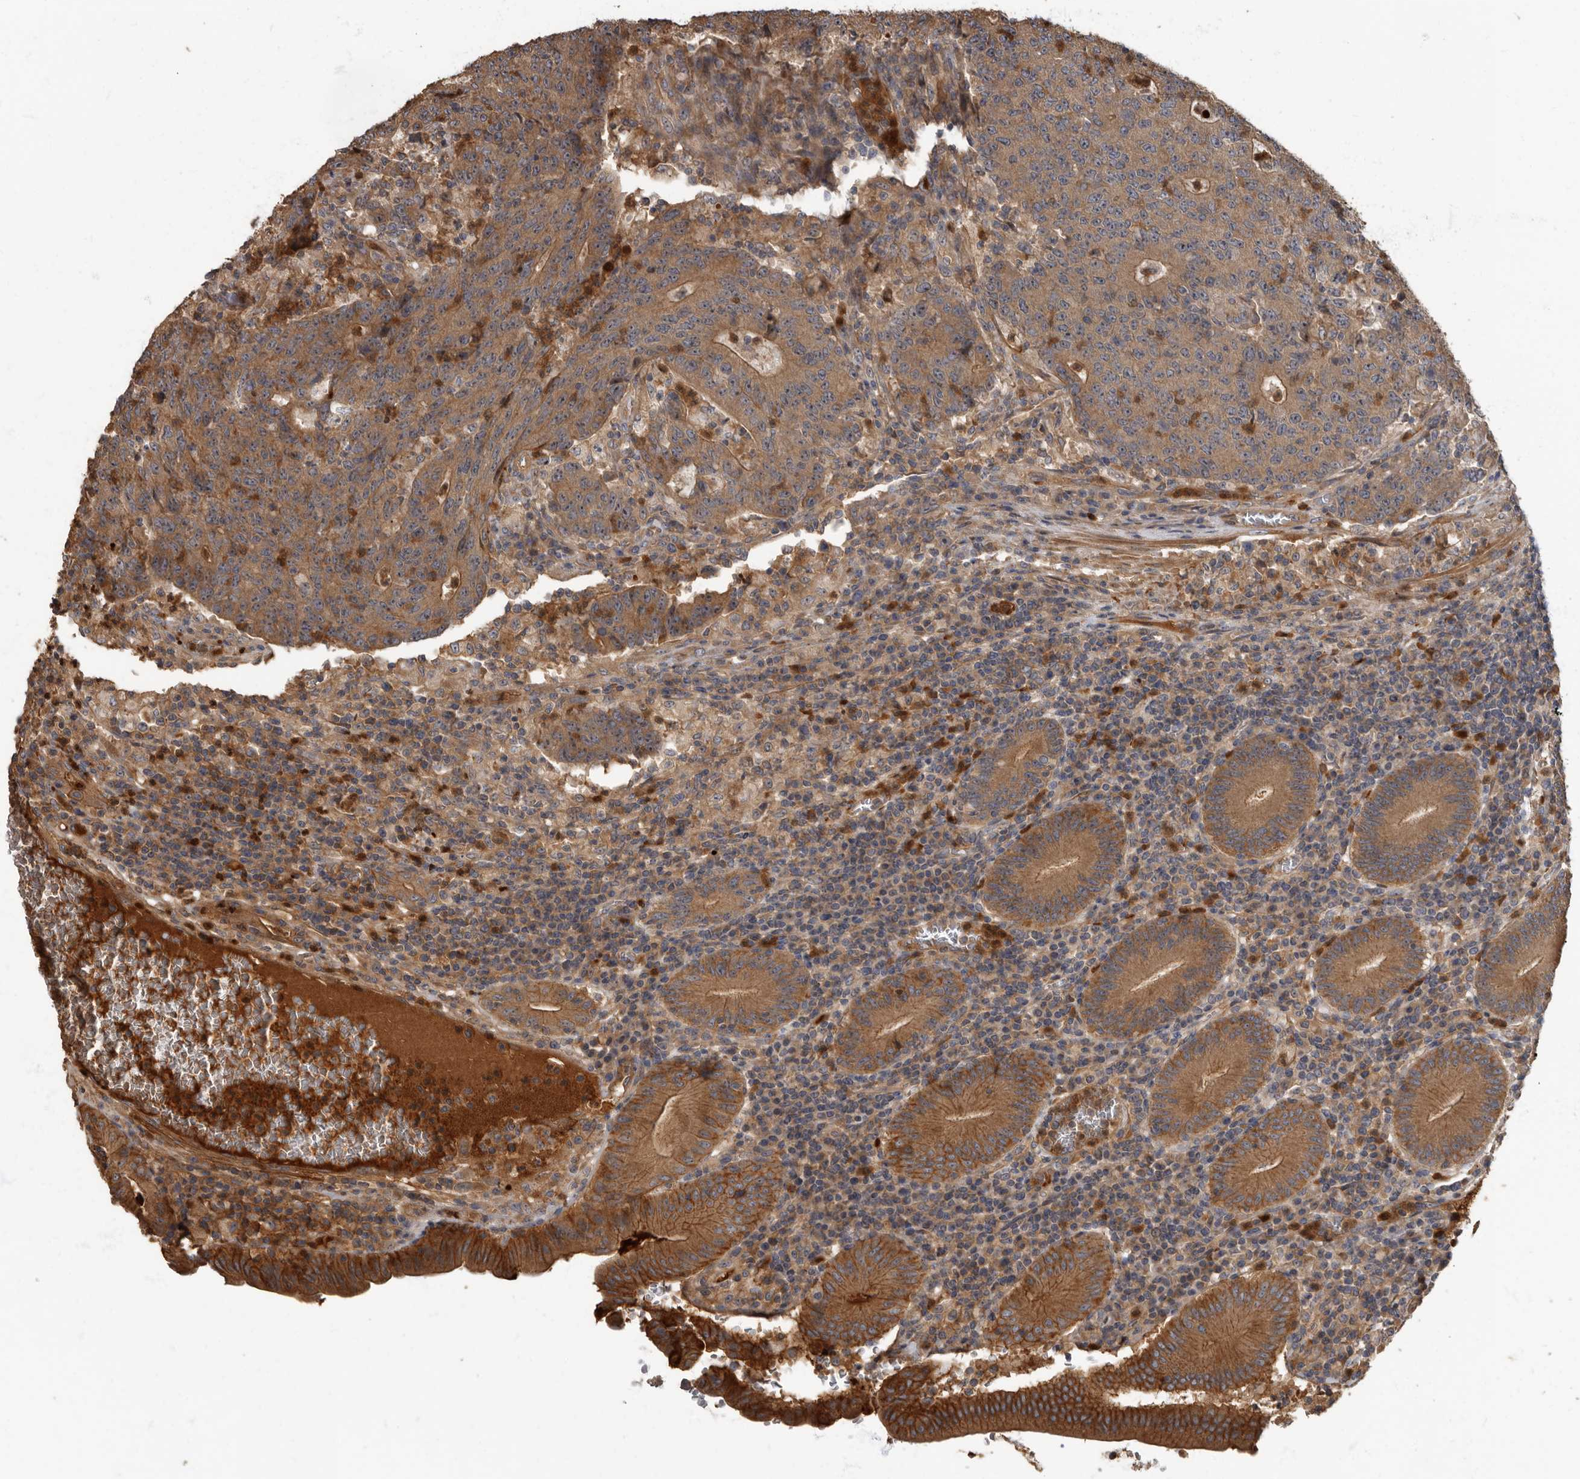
{"staining": {"intensity": "moderate", "quantity": ">75%", "location": "cytoplasmic/membranous"}, "tissue": "colorectal cancer", "cell_type": "Tumor cells", "image_type": "cancer", "snomed": [{"axis": "morphology", "description": "Adenocarcinoma, NOS"}, {"axis": "topography", "description": "Colon"}], "caption": "About >75% of tumor cells in human adenocarcinoma (colorectal) show moderate cytoplasmic/membranous protein staining as visualized by brown immunohistochemical staining.", "gene": "DAAM1", "patient": {"sex": "female", "age": 75}}